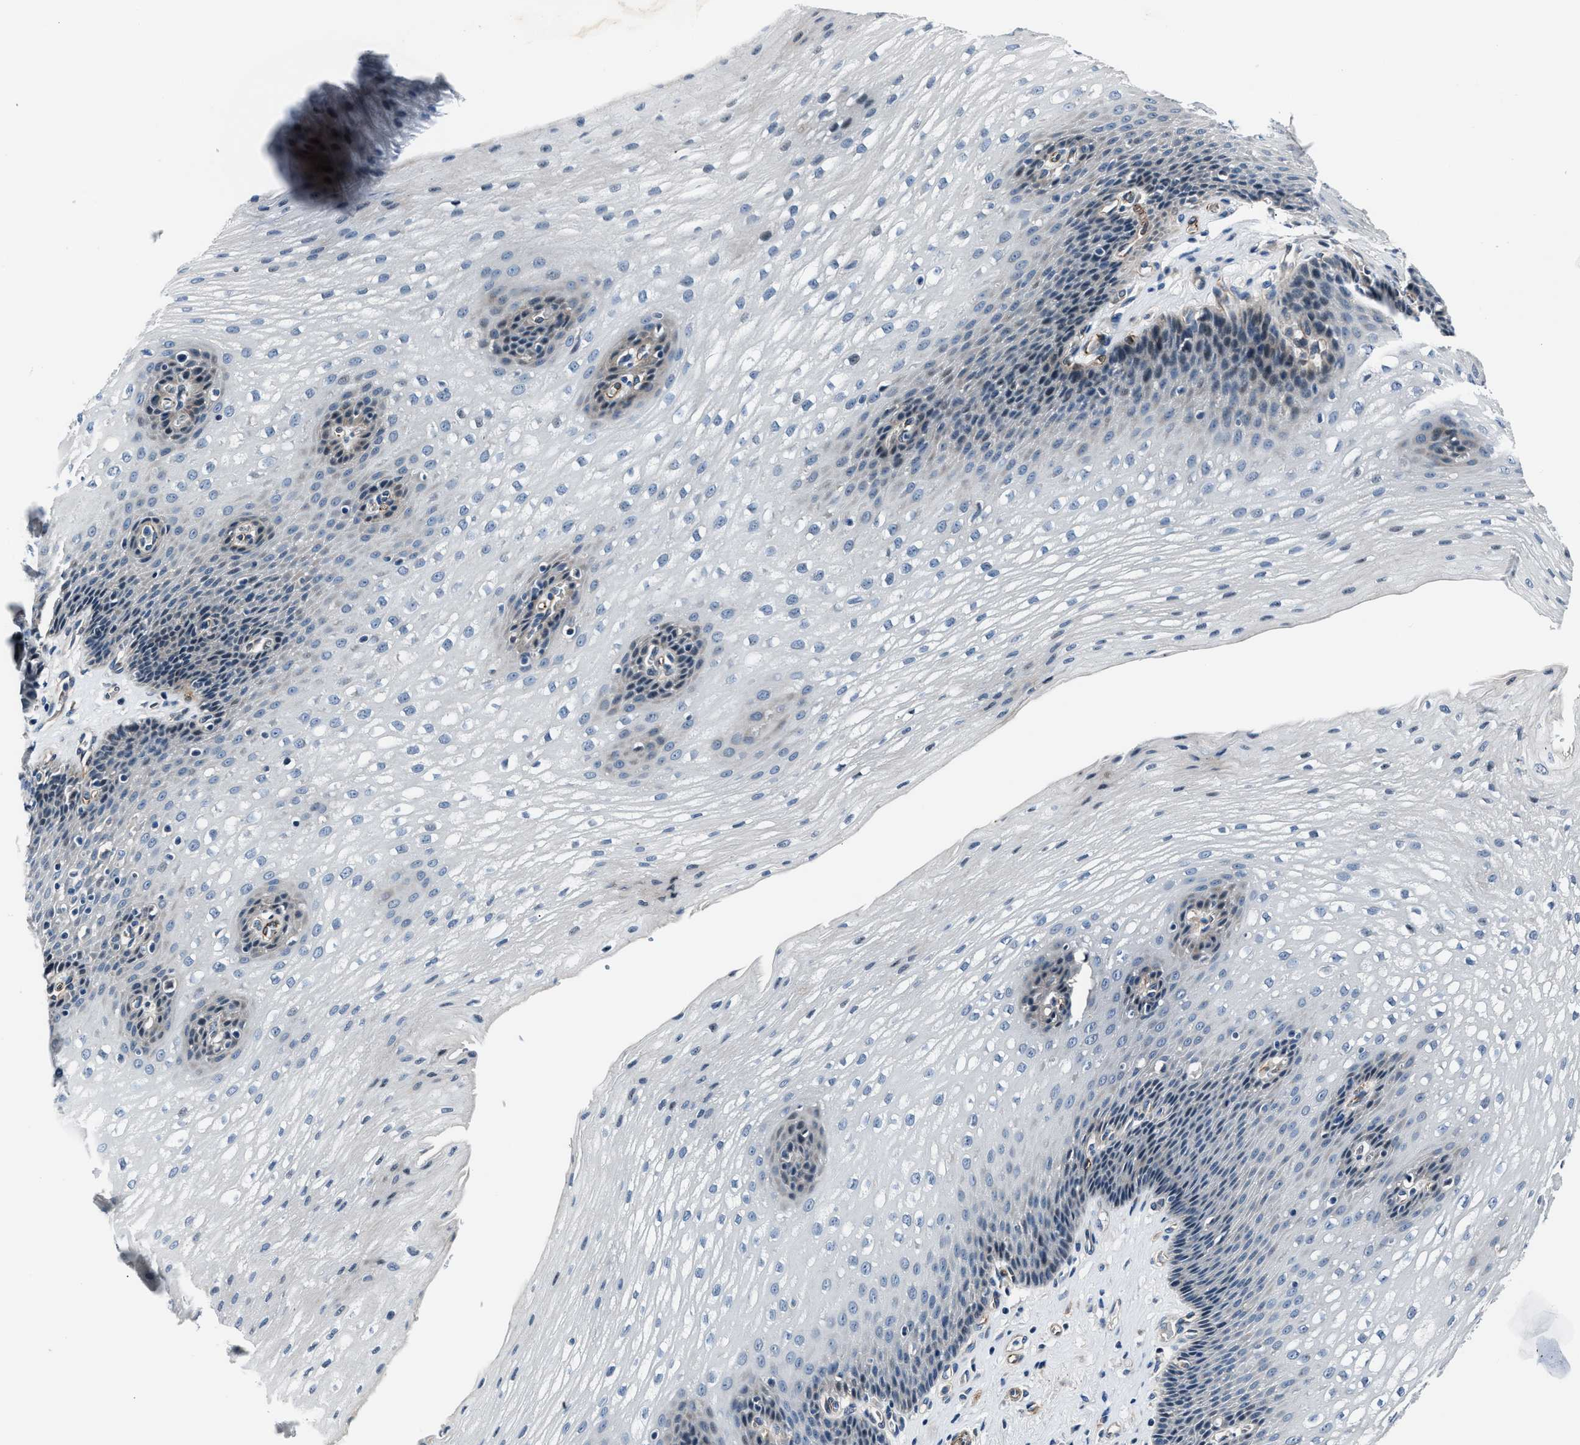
{"staining": {"intensity": "negative", "quantity": "none", "location": "none"}, "tissue": "esophagus", "cell_type": "Squamous epithelial cells", "image_type": "normal", "snomed": [{"axis": "morphology", "description": "Normal tissue, NOS"}, {"axis": "topography", "description": "Esophagus"}], "caption": "Immunohistochemistry image of normal esophagus: esophagus stained with DAB exhibits no significant protein expression in squamous epithelial cells.", "gene": "MPDZ", "patient": {"sex": "male", "age": 48}}